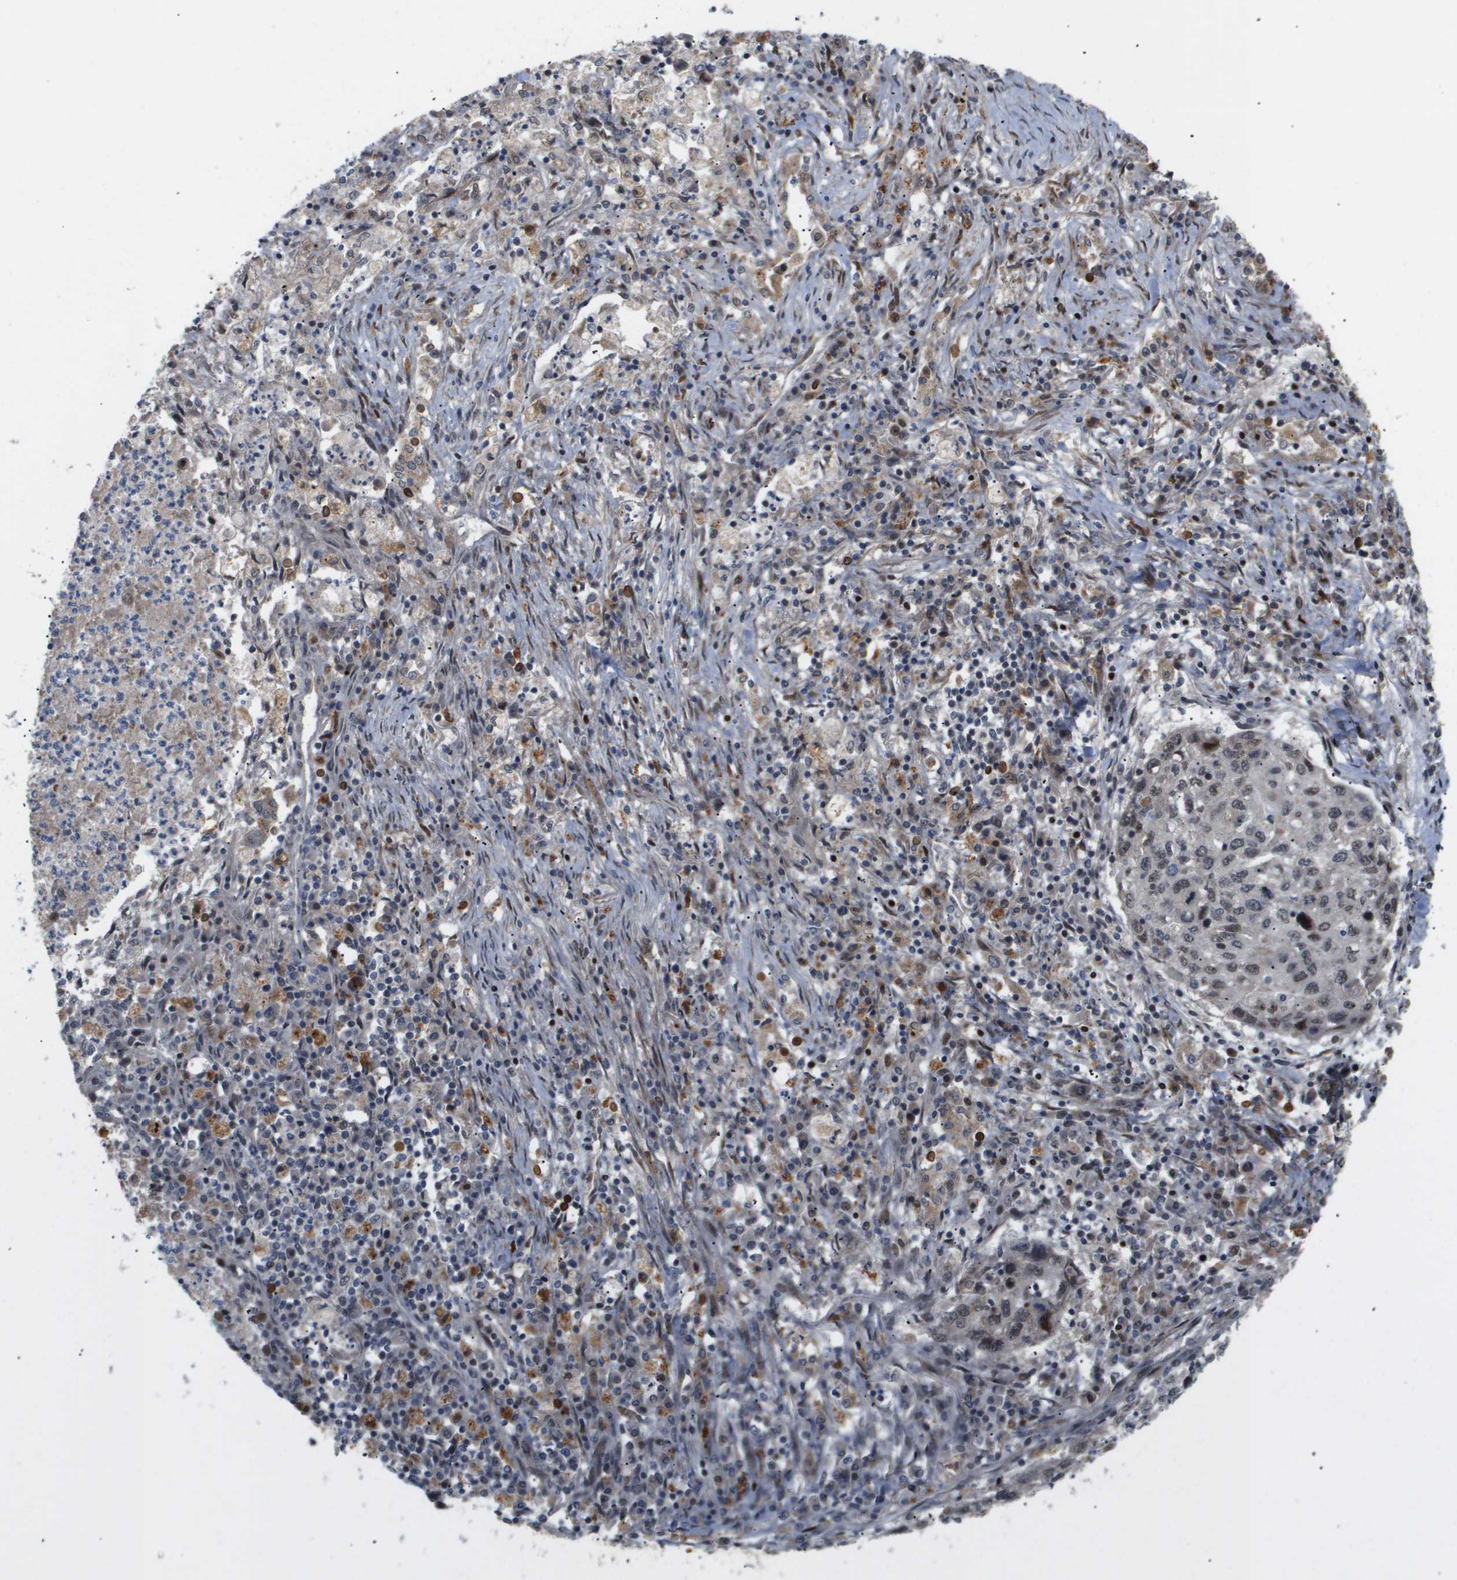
{"staining": {"intensity": "moderate", "quantity": "25%-75%", "location": "nuclear"}, "tissue": "lung cancer", "cell_type": "Tumor cells", "image_type": "cancer", "snomed": [{"axis": "morphology", "description": "Squamous cell carcinoma, NOS"}, {"axis": "topography", "description": "Lung"}], "caption": "Protein staining of lung cancer (squamous cell carcinoma) tissue demonstrates moderate nuclear positivity in about 25%-75% of tumor cells.", "gene": "PDGFB", "patient": {"sex": "female", "age": 63}}